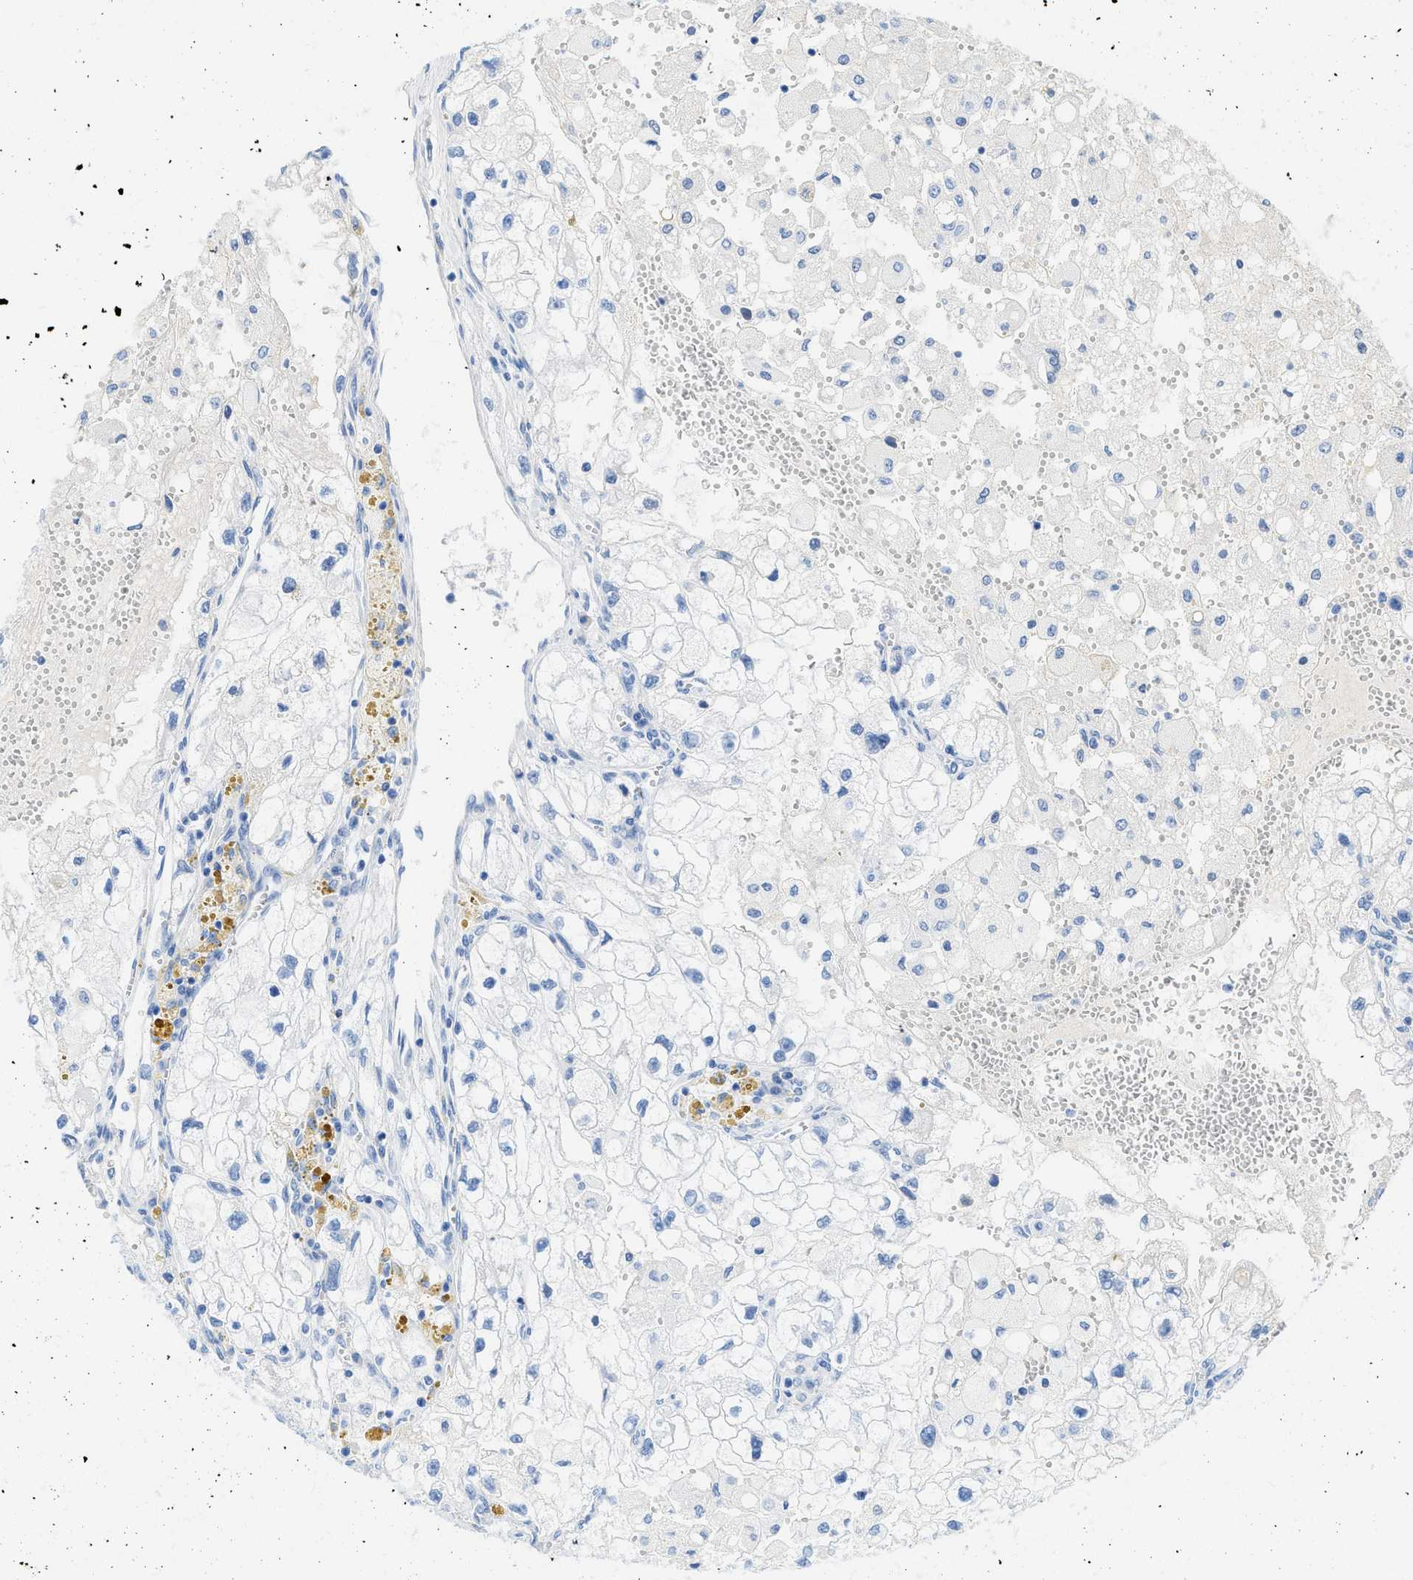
{"staining": {"intensity": "negative", "quantity": "none", "location": "none"}, "tissue": "renal cancer", "cell_type": "Tumor cells", "image_type": "cancer", "snomed": [{"axis": "morphology", "description": "Adenocarcinoma, NOS"}, {"axis": "topography", "description": "Kidney"}], "caption": "The image exhibits no significant expression in tumor cells of adenocarcinoma (renal).", "gene": "COL3A1", "patient": {"sex": "female", "age": 70}}